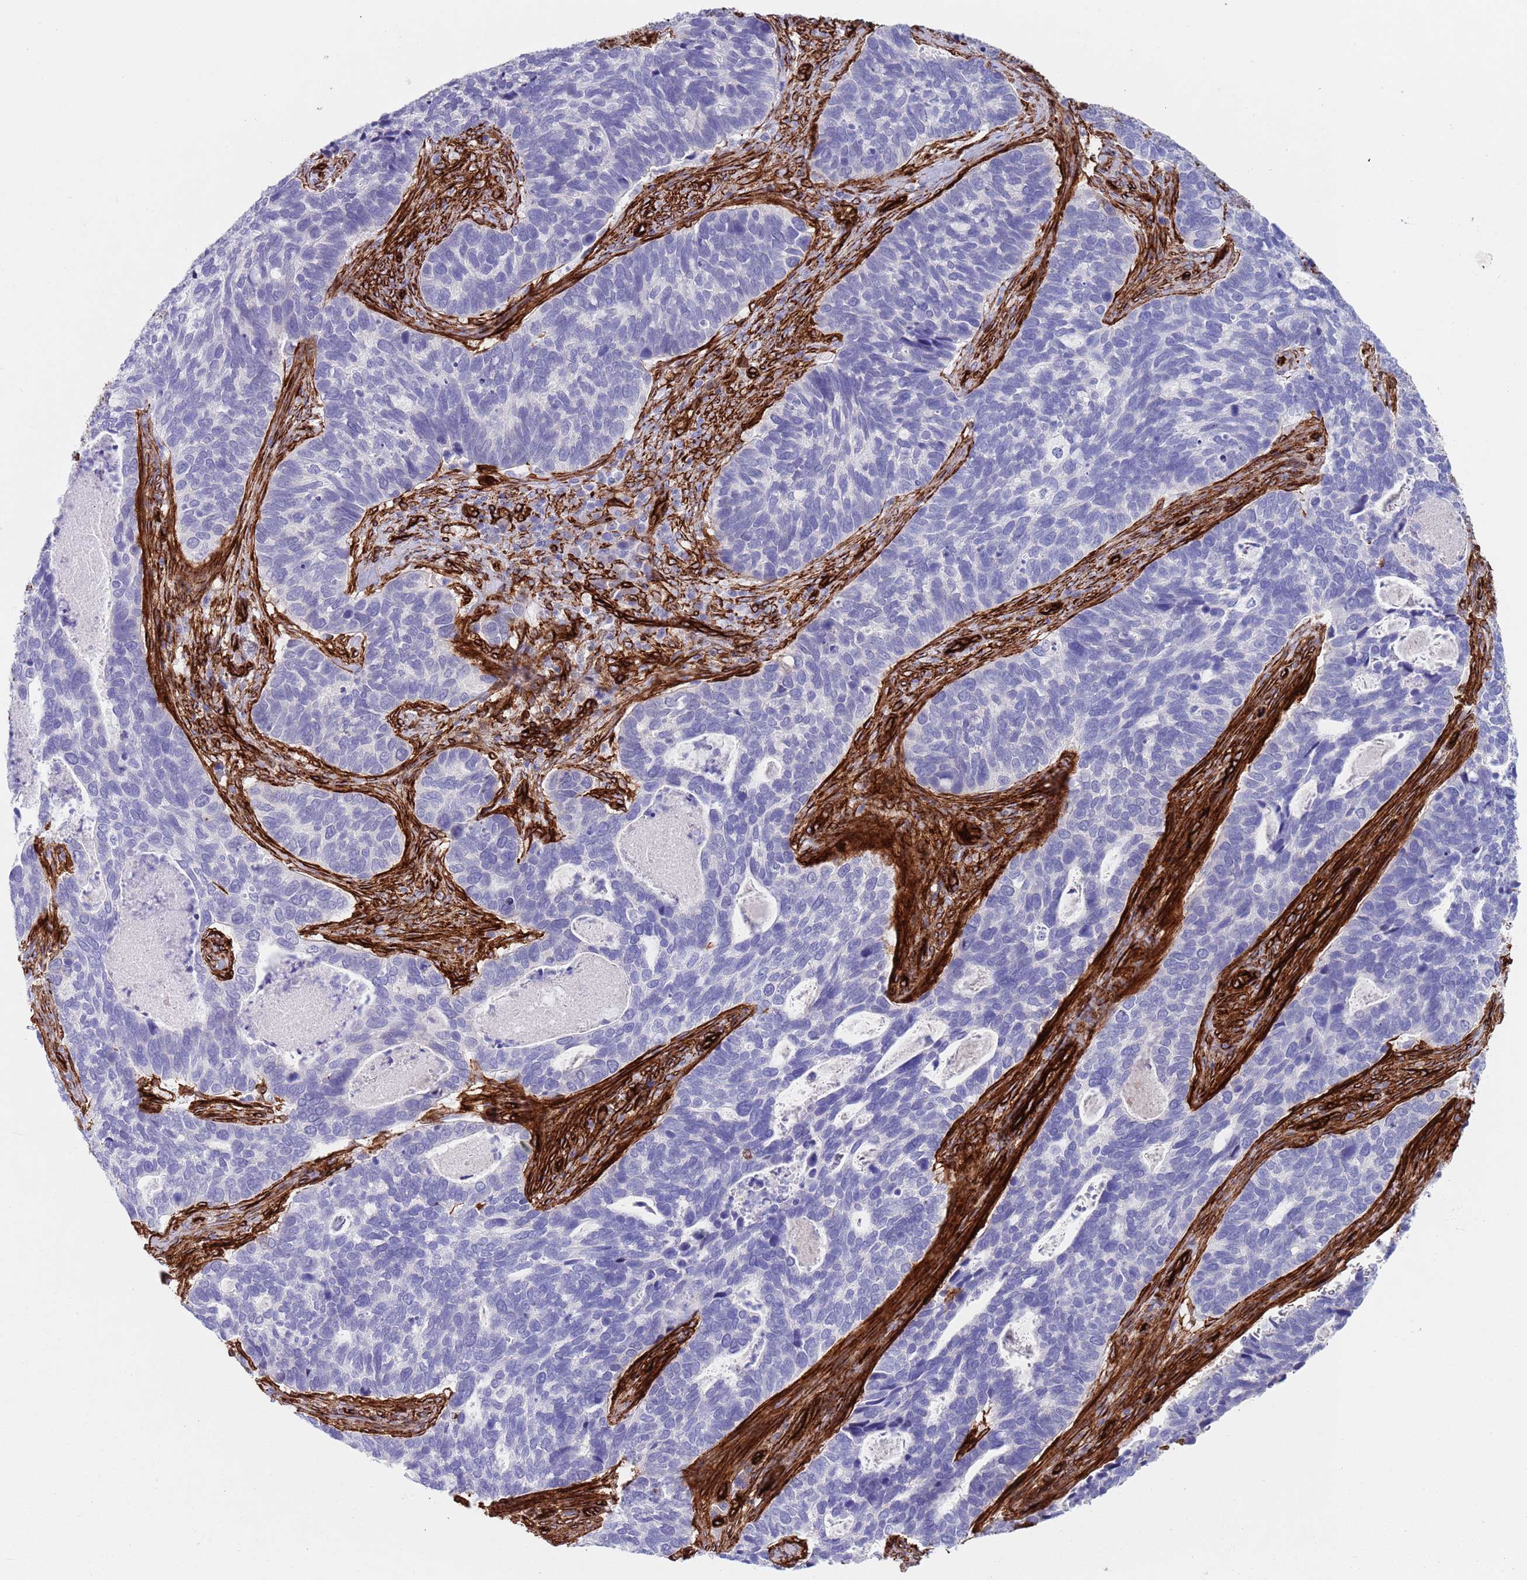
{"staining": {"intensity": "negative", "quantity": "none", "location": "none"}, "tissue": "cervical cancer", "cell_type": "Tumor cells", "image_type": "cancer", "snomed": [{"axis": "morphology", "description": "Squamous cell carcinoma, NOS"}, {"axis": "topography", "description": "Cervix"}], "caption": "This micrograph is of cervical cancer stained with IHC to label a protein in brown with the nuclei are counter-stained blue. There is no staining in tumor cells.", "gene": "CAV2", "patient": {"sex": "female", "age": 38}}